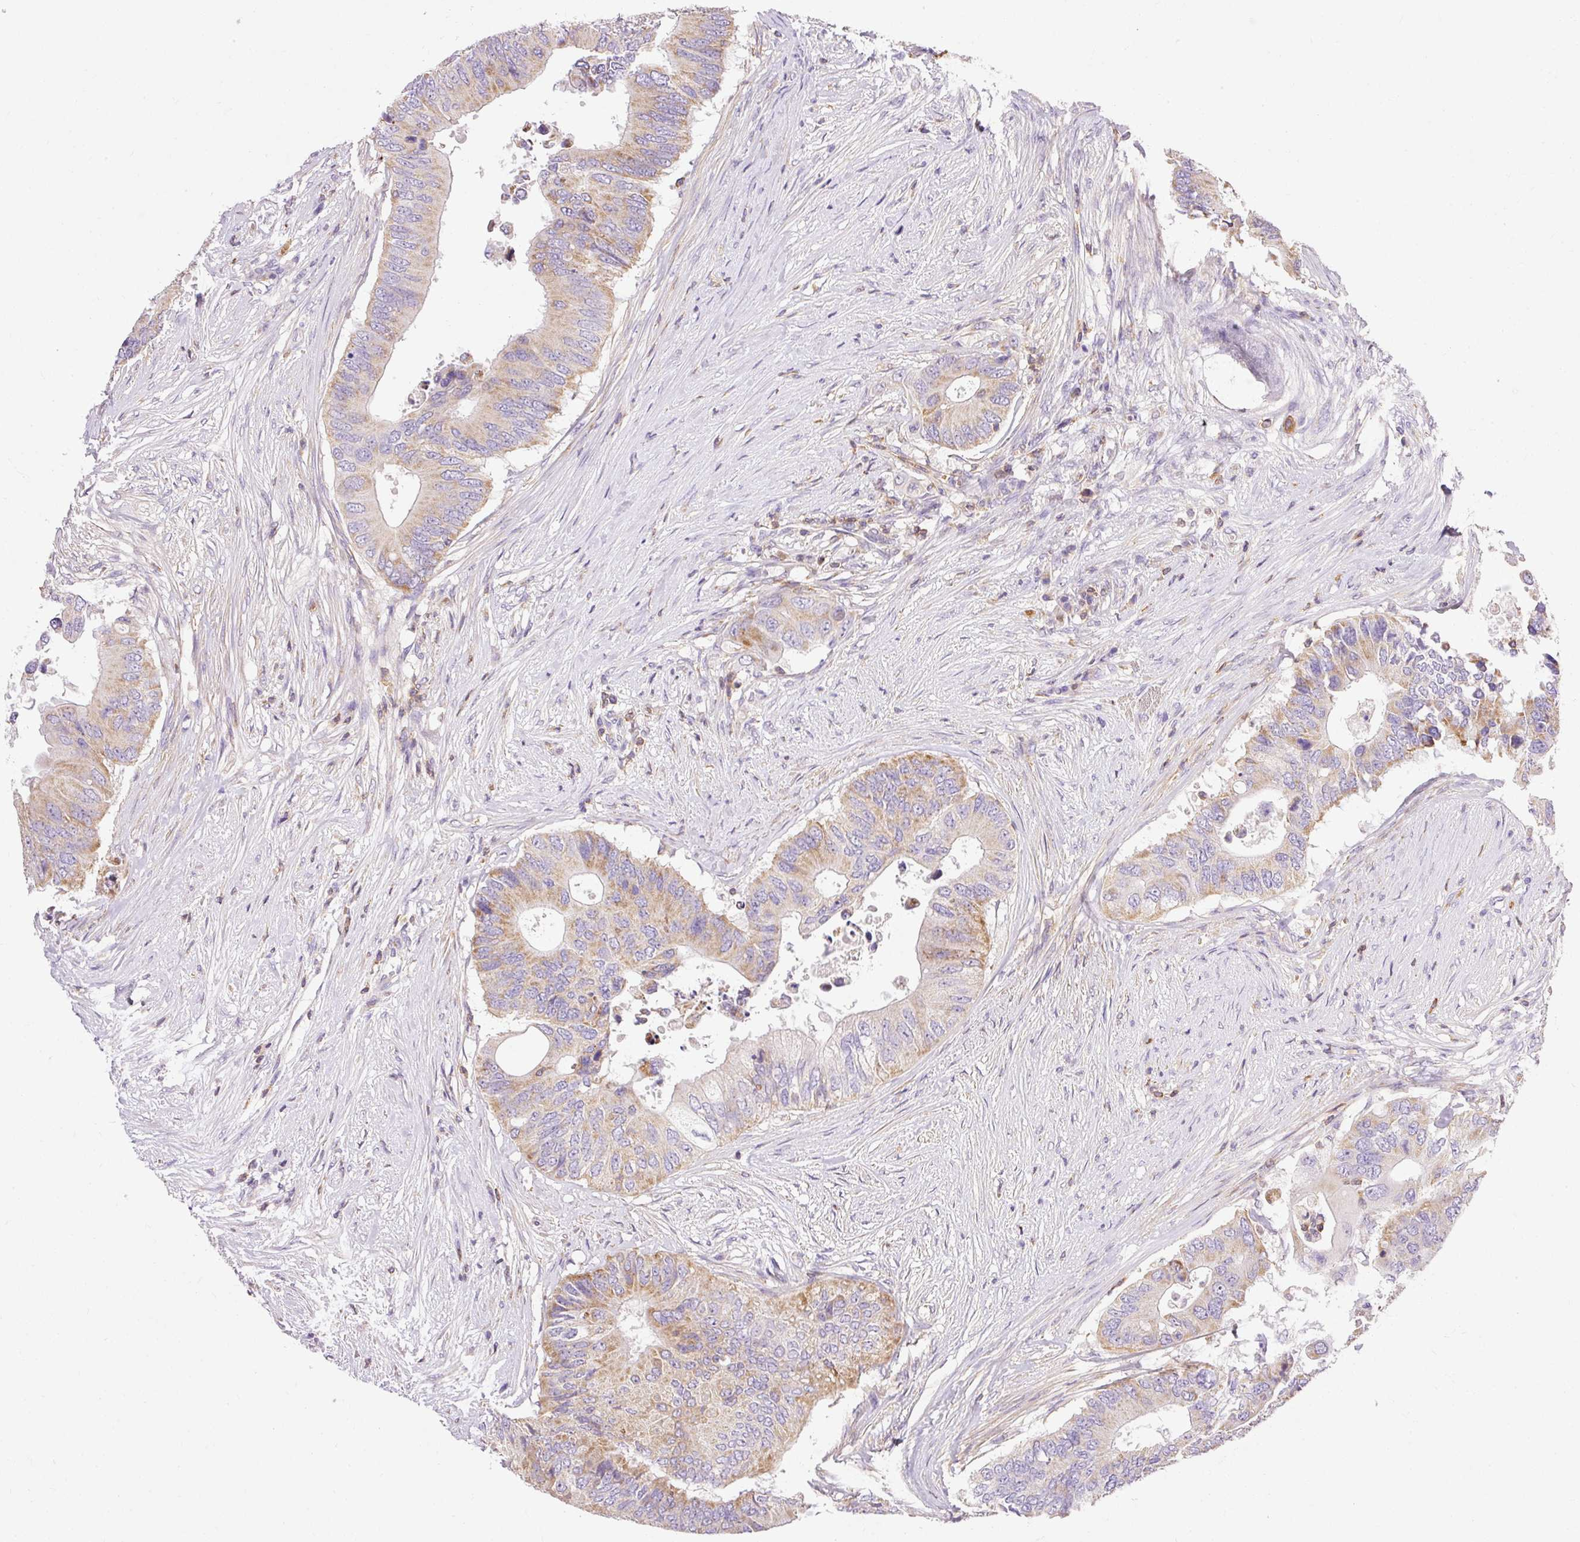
{"staining": {"intensity": "moderate", "quantity": ">75%", "location": "cytoplasmic/membranous"}, "tissue": "colorectal cancer", "cell_type": "Tumor cells", "image_type": "cancer", "snomed": [{"axis": "morphology", "description": "Adenocarcinoma, NOS"}, {"axis": "topography", "description": "Colon"}], "caption": "Protein expression by immunohistochemistry reveals moderate cytoplasmic/membranous positivity in about >75% of tumor cells in adenocarcinoma (colorectal).", "gene": "IMMT", "patient": {"sex": "male", "age": 71}}